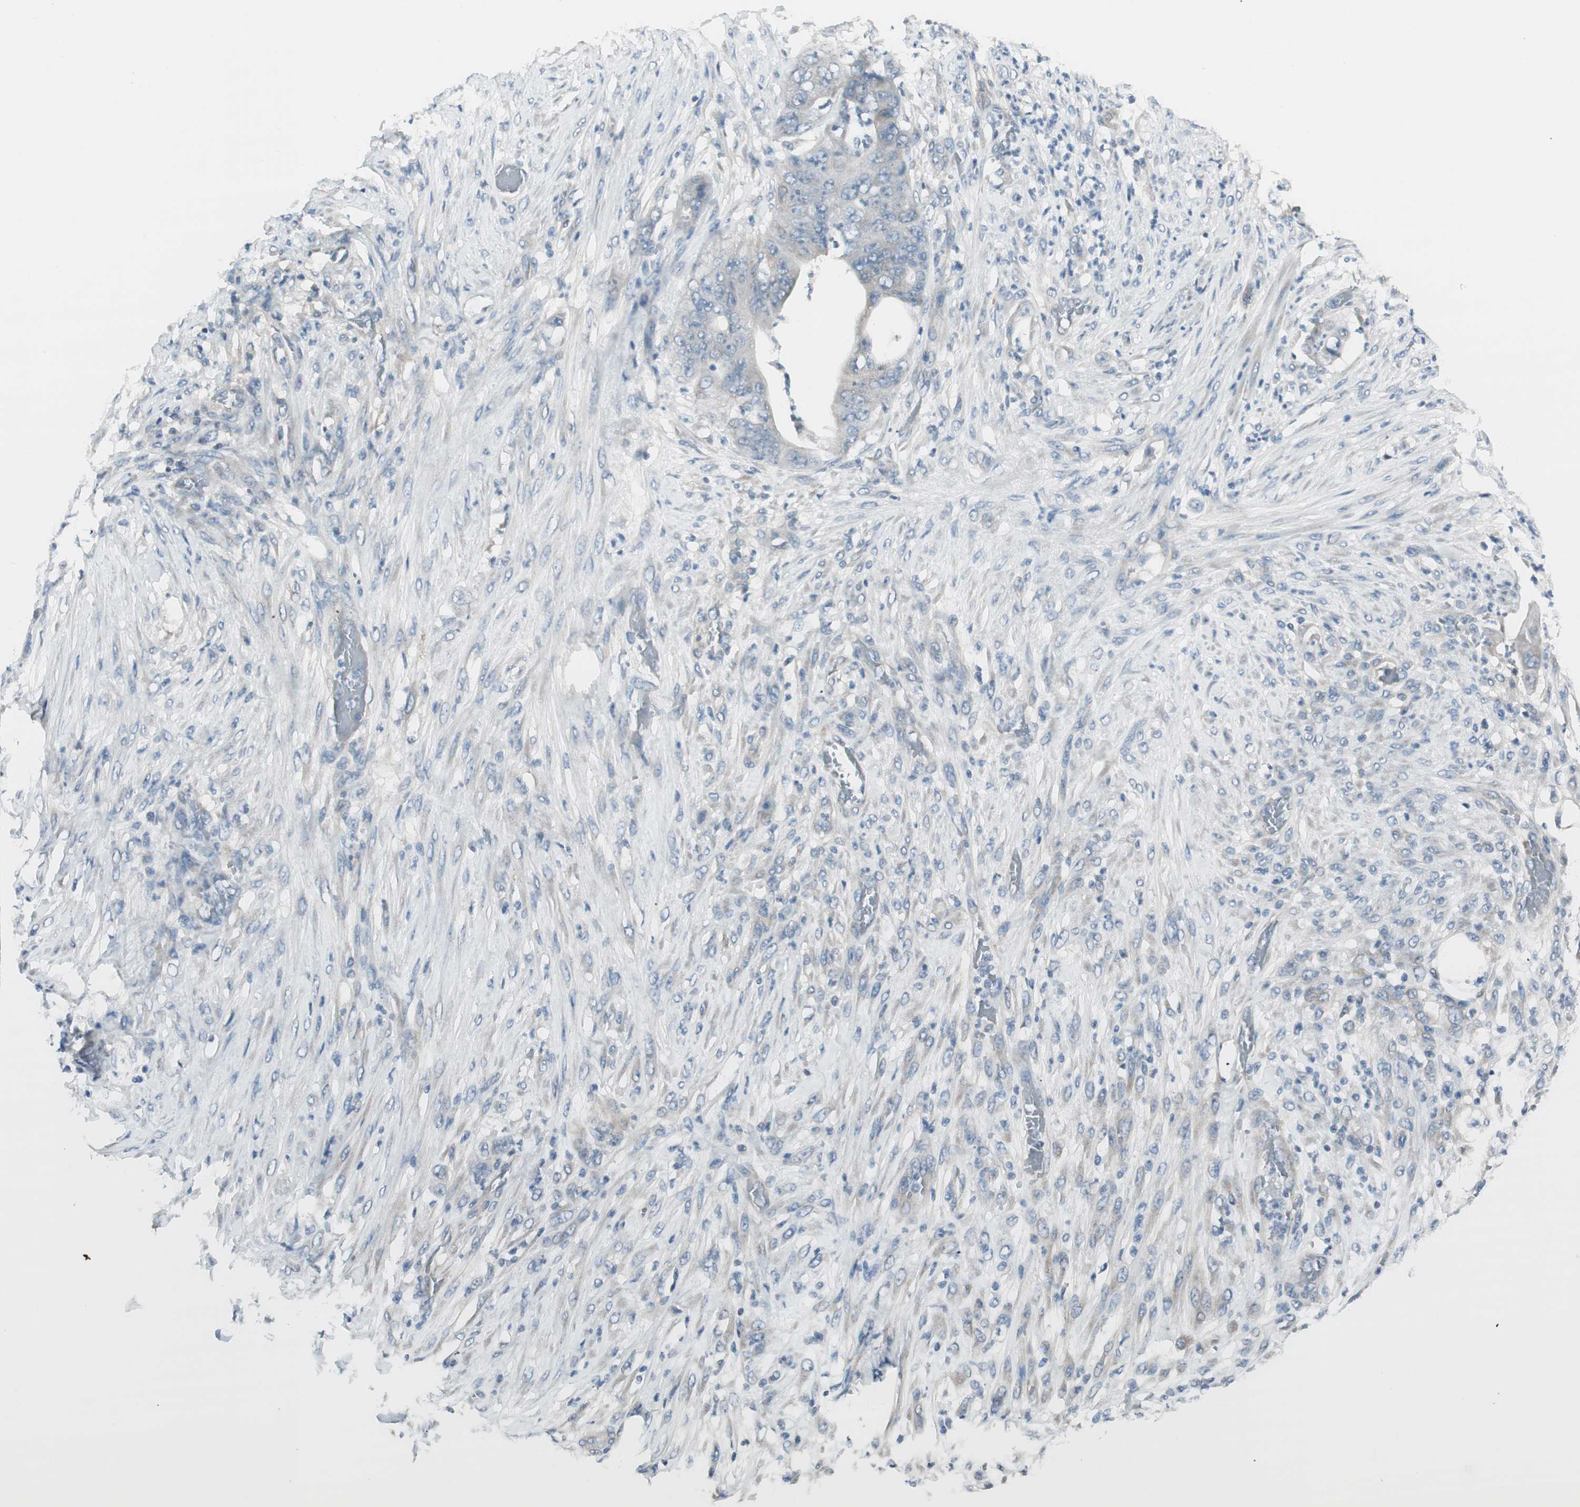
{"staining": {"intensity": "weak", "quantity": "<25%", "location": "cytoplasmic/membranous"}, "tissue": "stomach cancer", "cell_type": "Tumor cells", "image_type": "cancer", "snomed": [{"axis": "morphology", "description": "Adenocarcinoma, NOS"}, {"axis": "topography", "description": "Stomach"}], "caption": "Histopathology image shows no protein positivity in tumor cells of adenocarcinoma (stomach) tissue.", "gene": "EVA1A", "patient": {"sex": "female", "age": 73}}